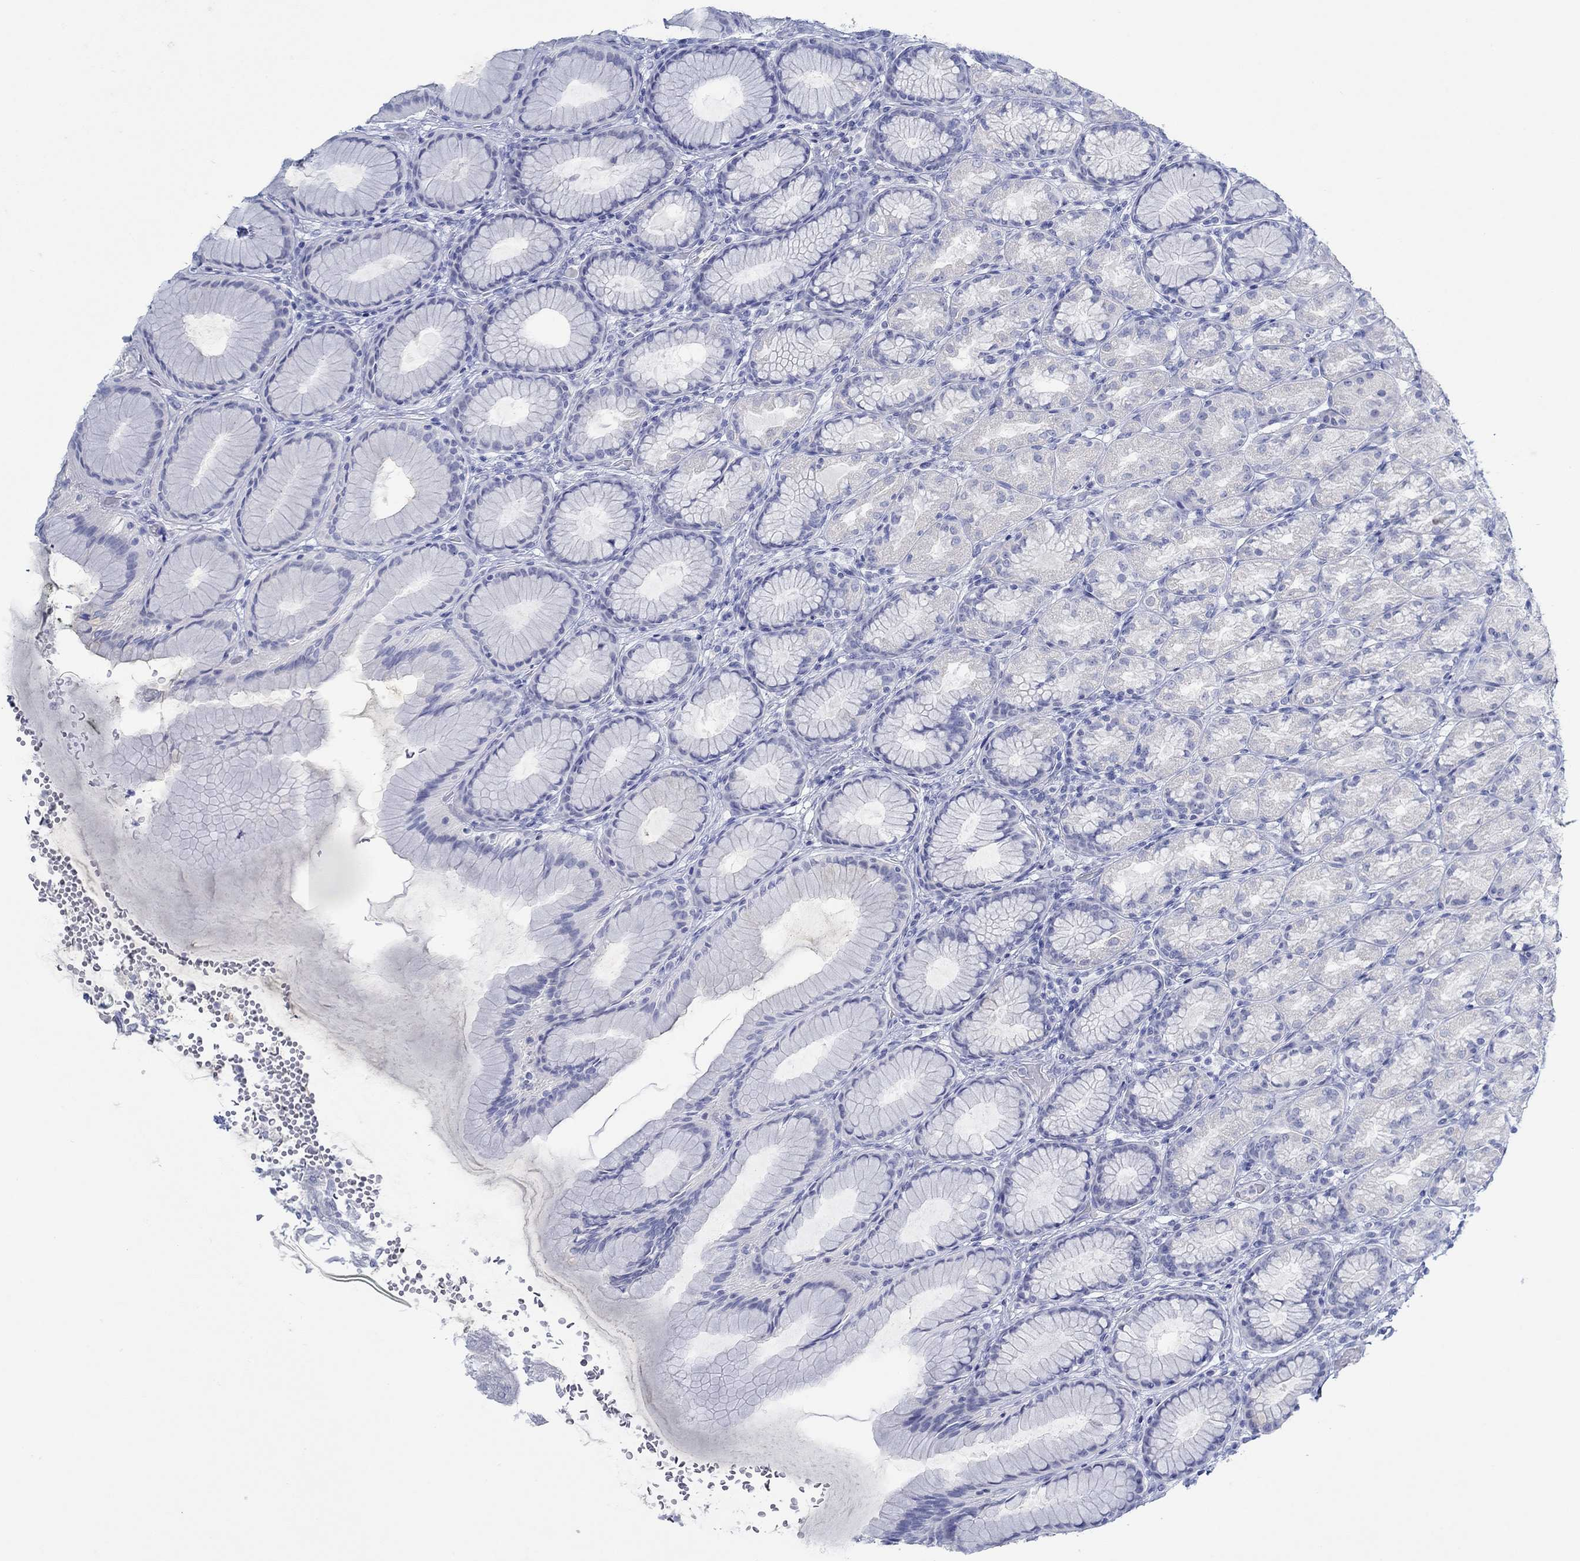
{"staining": {"intensity": "moderate", "quantity": "<25%", "location": "cytoplasmic/membranous"}, "tissue": "stomach", "cell_type": "Glandular cells", "image_type": "normal", "snomed": [{"axis": "morphology", "description": "Normal tissue, NOS"}, {"axis": "morphology", "description": "Adenocarcinoma, NOS"}, {"axis": "topography", "description": "Stomach"}], "caption": "Brown immunohistochemical staining in unremarkable human stomach demonstrates moderate cytoplasmic/membranous staining in approximately <25% of glandular cells. (Stains: DAB (3,3'-diaminobenzidine) in brown, nuclei in blue, Microscopy: brightfield microscopy at high magnification).", "gene": "PAX9", "patient": {"sex": "female", "age": 79}}